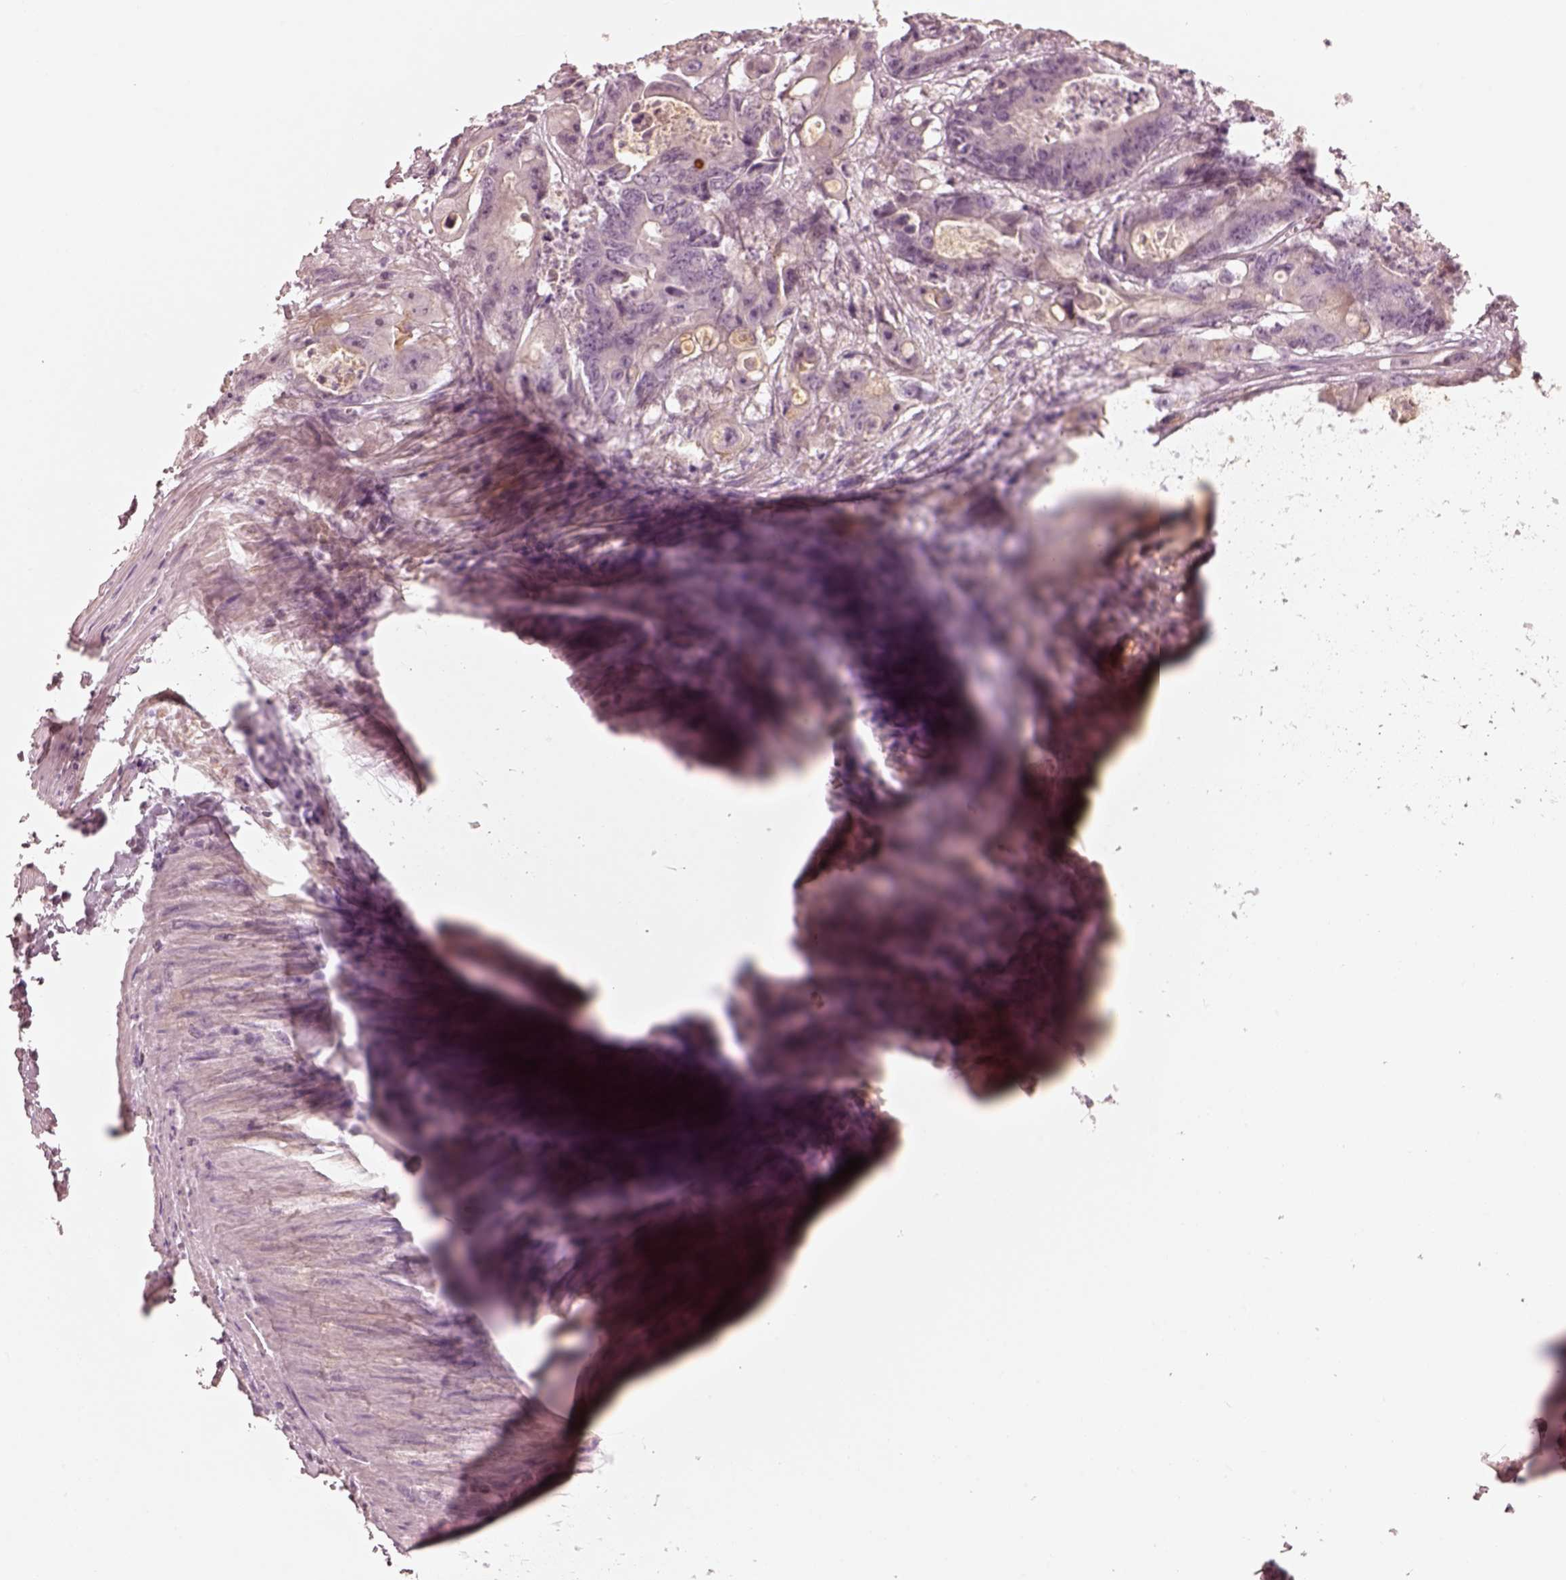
{"staining": {"intensity": "negative", "quantity": "none", "location": "none"}, "tissue": "colorectal cancer", "cell_type": "Tumor cells", "image_type": "cancer", "snomed": [{"axis": "morphology", "description": "Adenocarcinoma, NOS"}, {"axis": "topography", "description": "Rectum"}], "caption": "Protein analysis of colorectal cancer shows no significant positivity in tumor cells.", "gene": "SPATA24", "patient": {"sex": "male", "age": 54}}